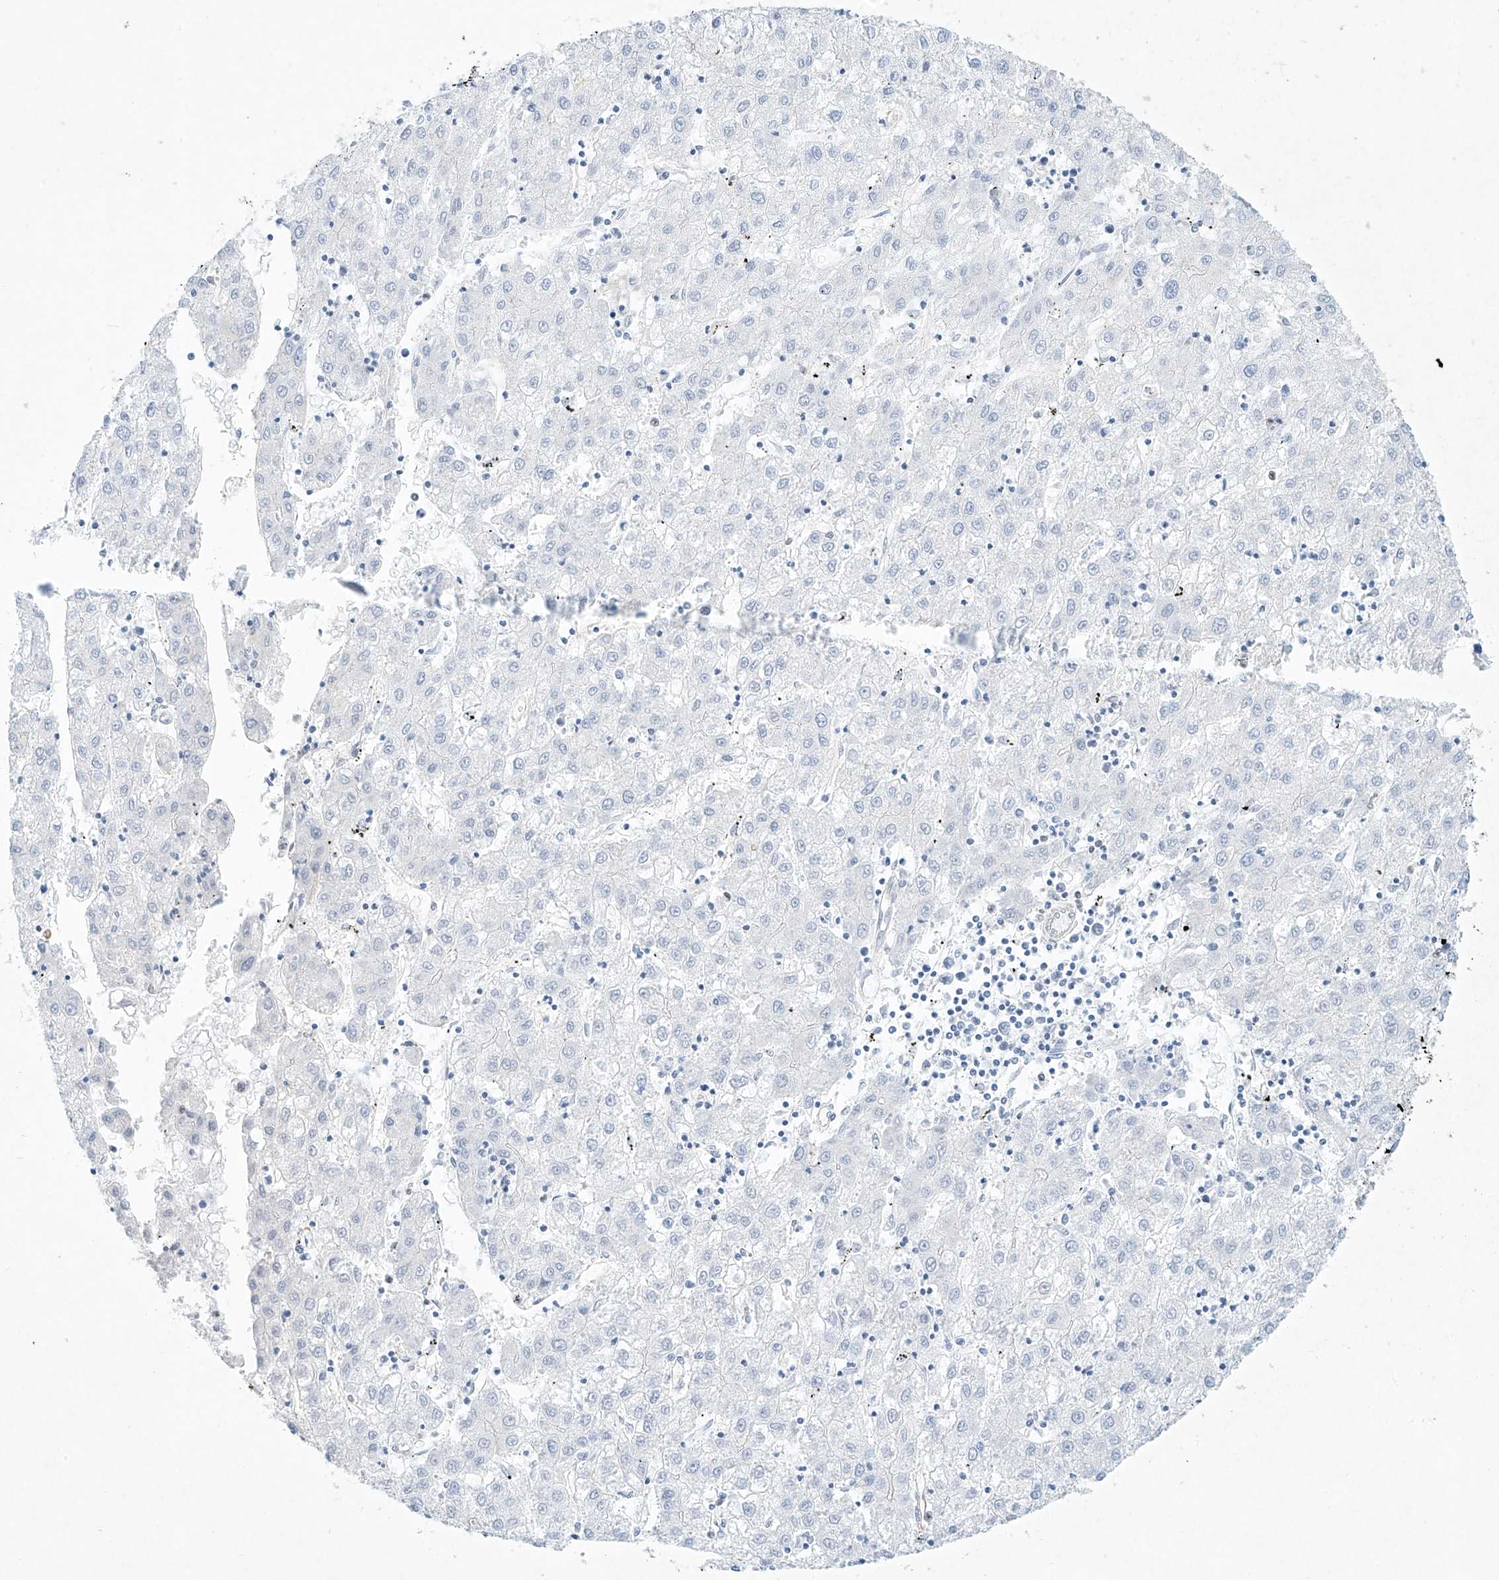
{"staining": {"intensity": "negative", "quantity": "none", "location": "none"}, "tissue": "liver cancer", "cell_type": "Tumor cells", "image_type": "cancer", "snomed": [{"axis": "morphology", "description": "Carcinoma, Hepatocellular, NOS"}, {"axis": "topography", "description": "Liver"}], "caption": "Protein analysis of liver cancer demonstrates no significant positivity in tumor cells.", "gene": "REEP2", "patient": {"sex": "male", "age": 72}}